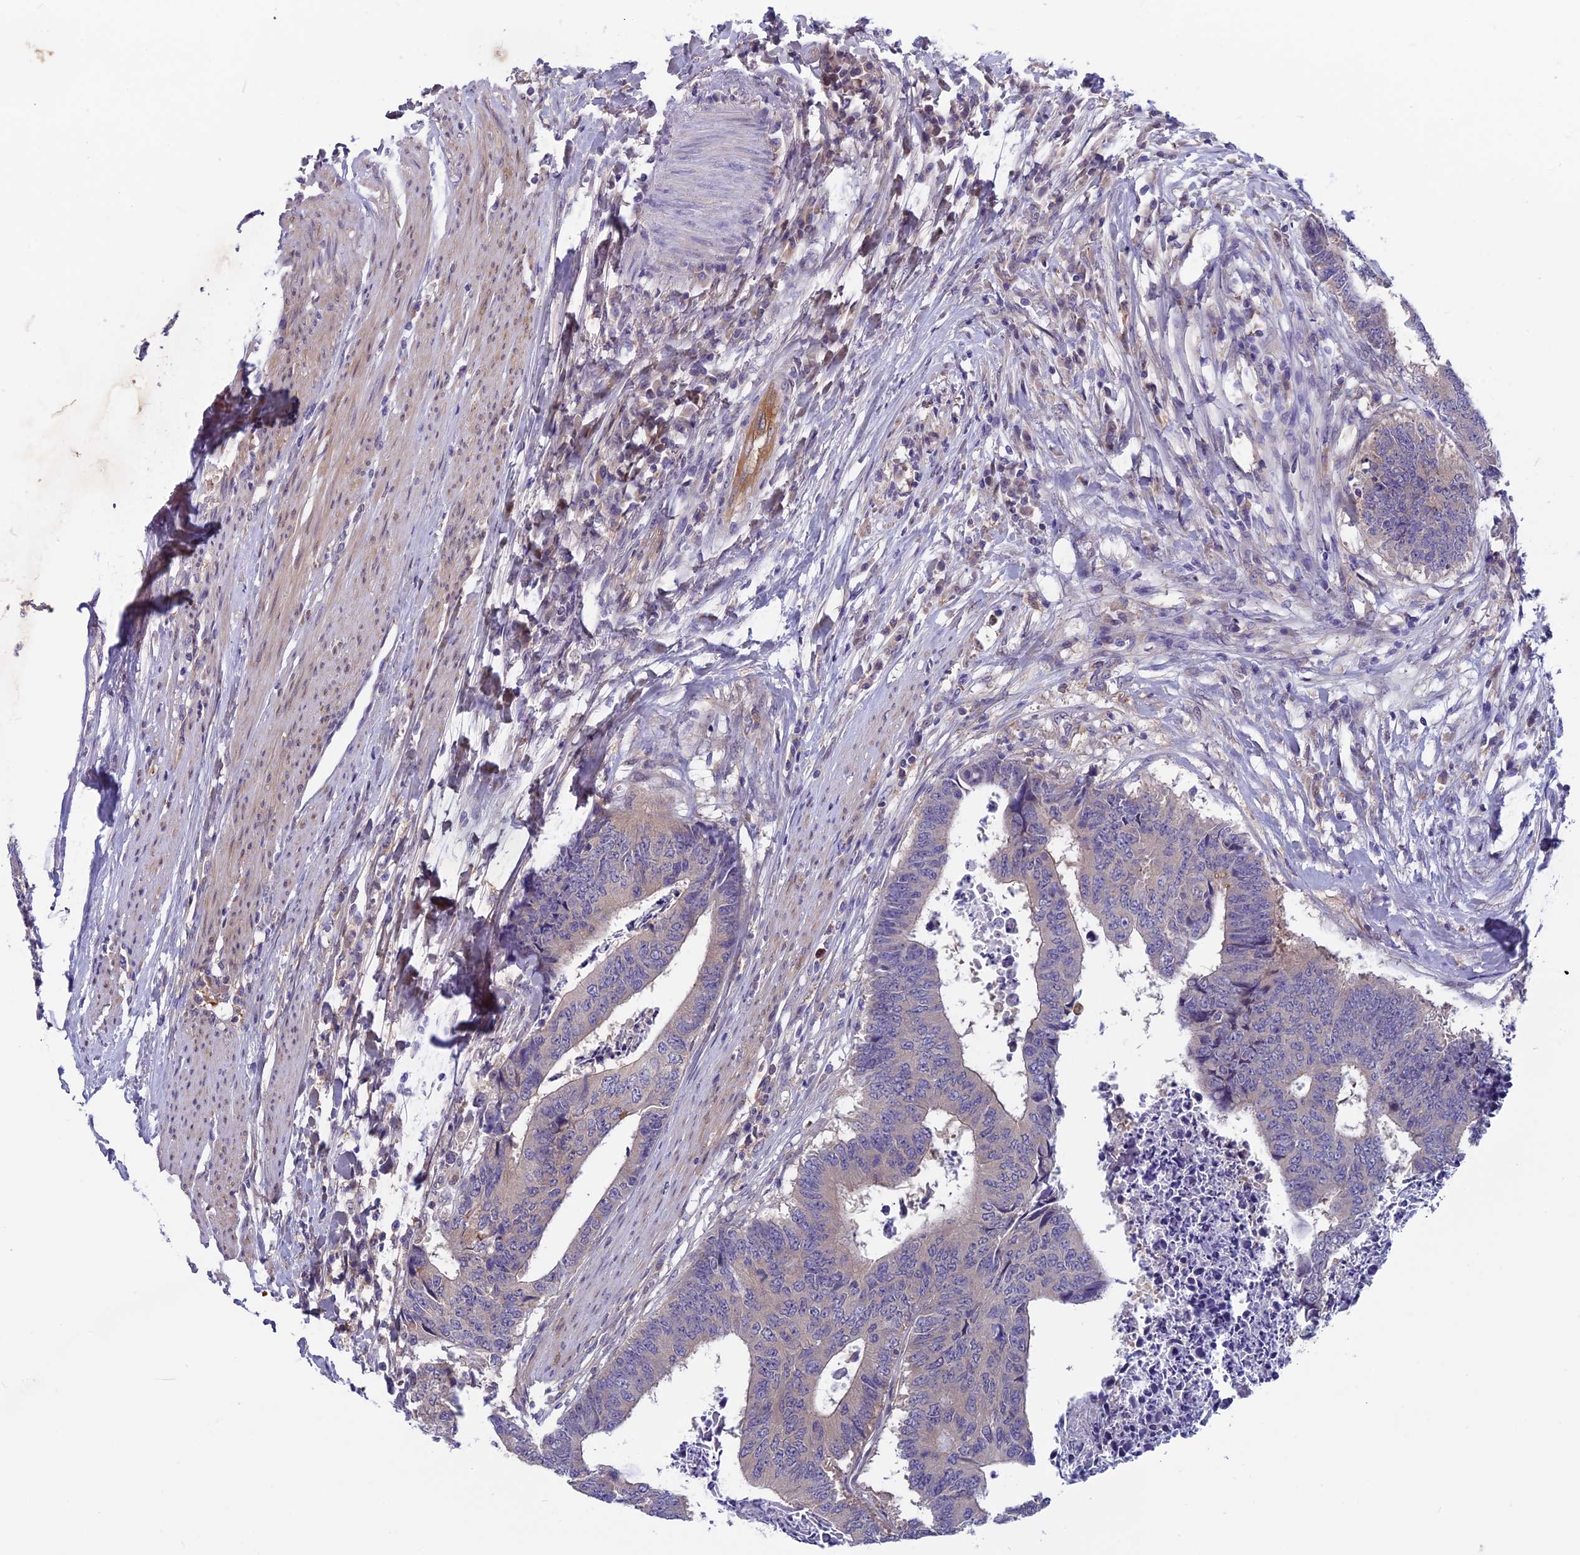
{"staining": {"intensity": "negative", "quantity": "none", "location": "none"}, "tissue": "colorectal cancer", "cell_type": "Tumor cells", "image_type": "cancer", "snomed": [{"axis": "morphology", "description": "Adenocarcinoma, NOS"}, {"axis": "topography", "description": "Rectum"}], "caption": "An immunohistochemistry (IHC) micrograph of colorectal cancer is shown. There is no staining in tumor cells of colorectal cancer.", "gene": "MAST2", "patient": {"sex": "male", "age": 84}}